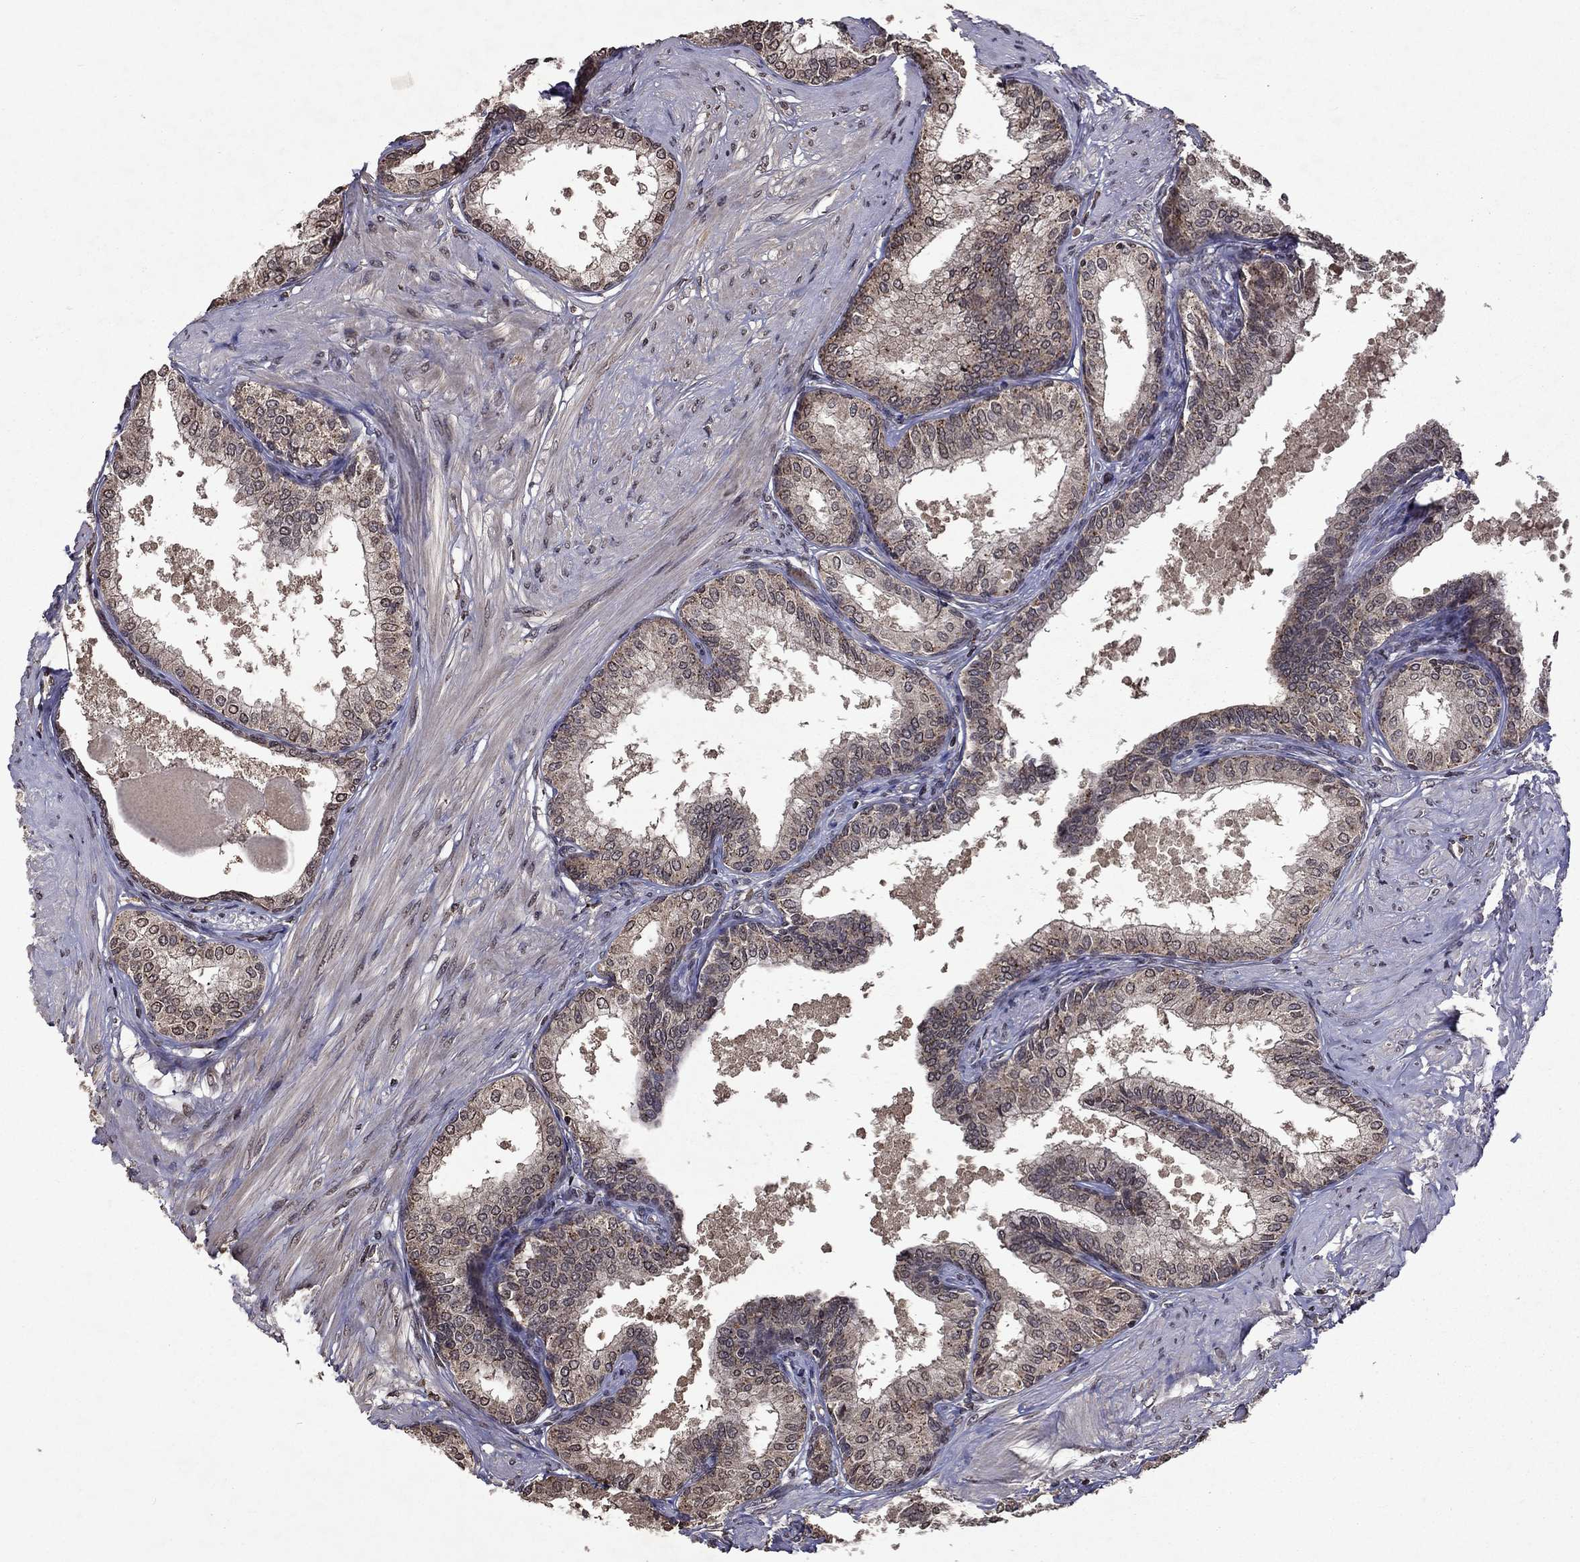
{"staining": {"intensity": "weak", "quantity": "25%-75%", "location": "cytoplasmic/membranous"}, "tissue": "prostate", "cell_type": "Glandular cells", "image_type": "normal", "snomed": [{"axis": "morphology", "description": "Normal tissue, NOS"}, {"axis": "topography", "description": "Prostate"}], "caption": "High-magnification brightfield microscopy of unremarkable prostate stained with DAB (3,3'-diaminobenzidine) (brown) and counterstained with hematoxylin (blue). glandular cells exhibit weak cytoplasmic/membranous expression is seen in about25%-75% of cells. The staining was performed using DAB to visualize the protein expression in brown, while the nuclei were stained in blue with hematoxylin (Magnification: 20x).", "gene": "NLGN1", "patient": {"sex": "male", "age": 63}}